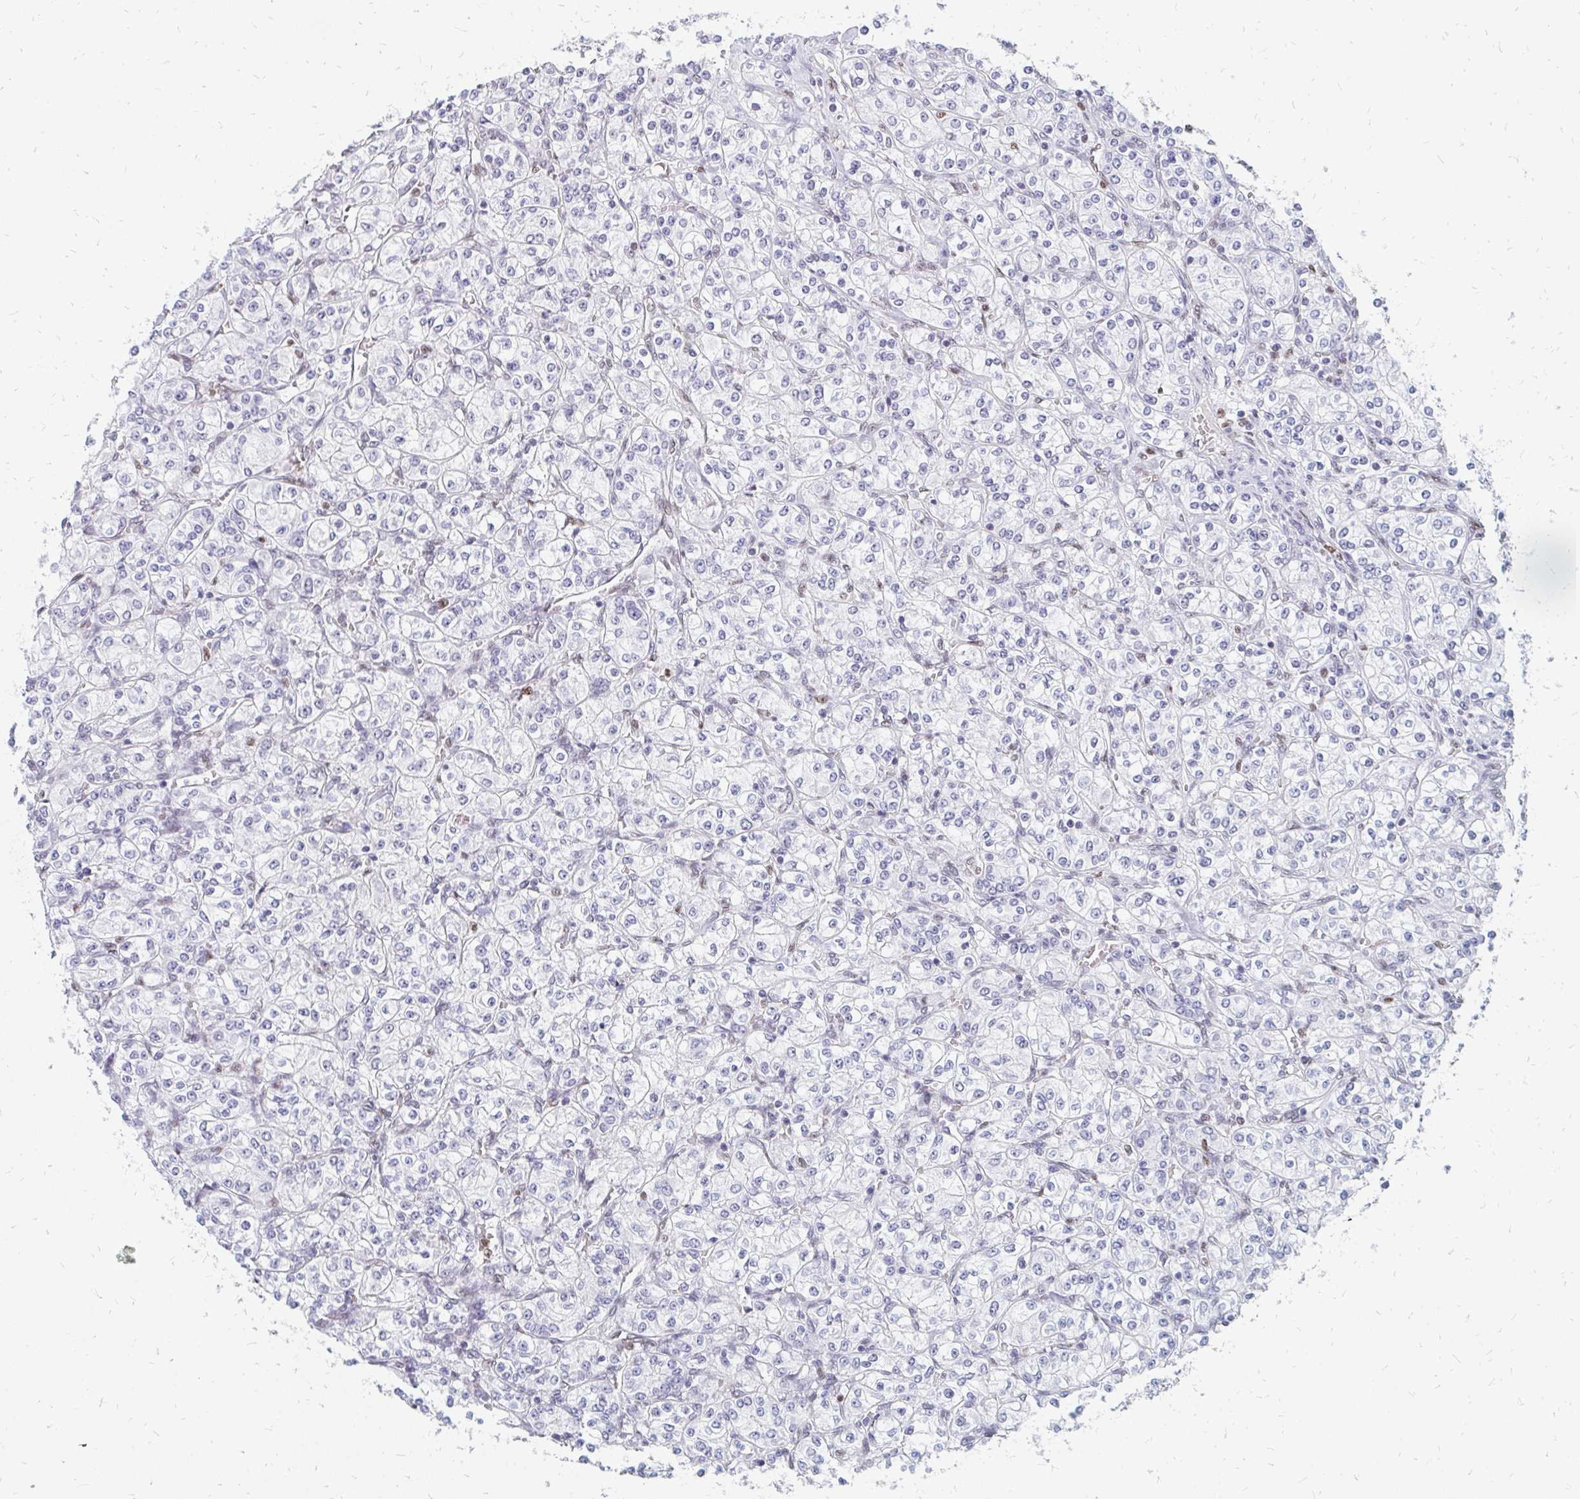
{"staining": {"intensity": "negative", "quantity": "none", "location": "none"}, "tissue": "renal cancer", "cell_type": "Tumor cells", "image_type": "cancer", "snomed": [{"axis": "morphology", "description": "Adenocarcinoma, NOS"}, {"axis": "topography", "description": "Kidney"}], "caption": "This is a micrograph of immunohistochemistry (IHC) staining of renal adenocarcinoma, which shows no staining in tumor cells.", "gene": "PLK3", "patient": {"sex": "male", "age": 77}}